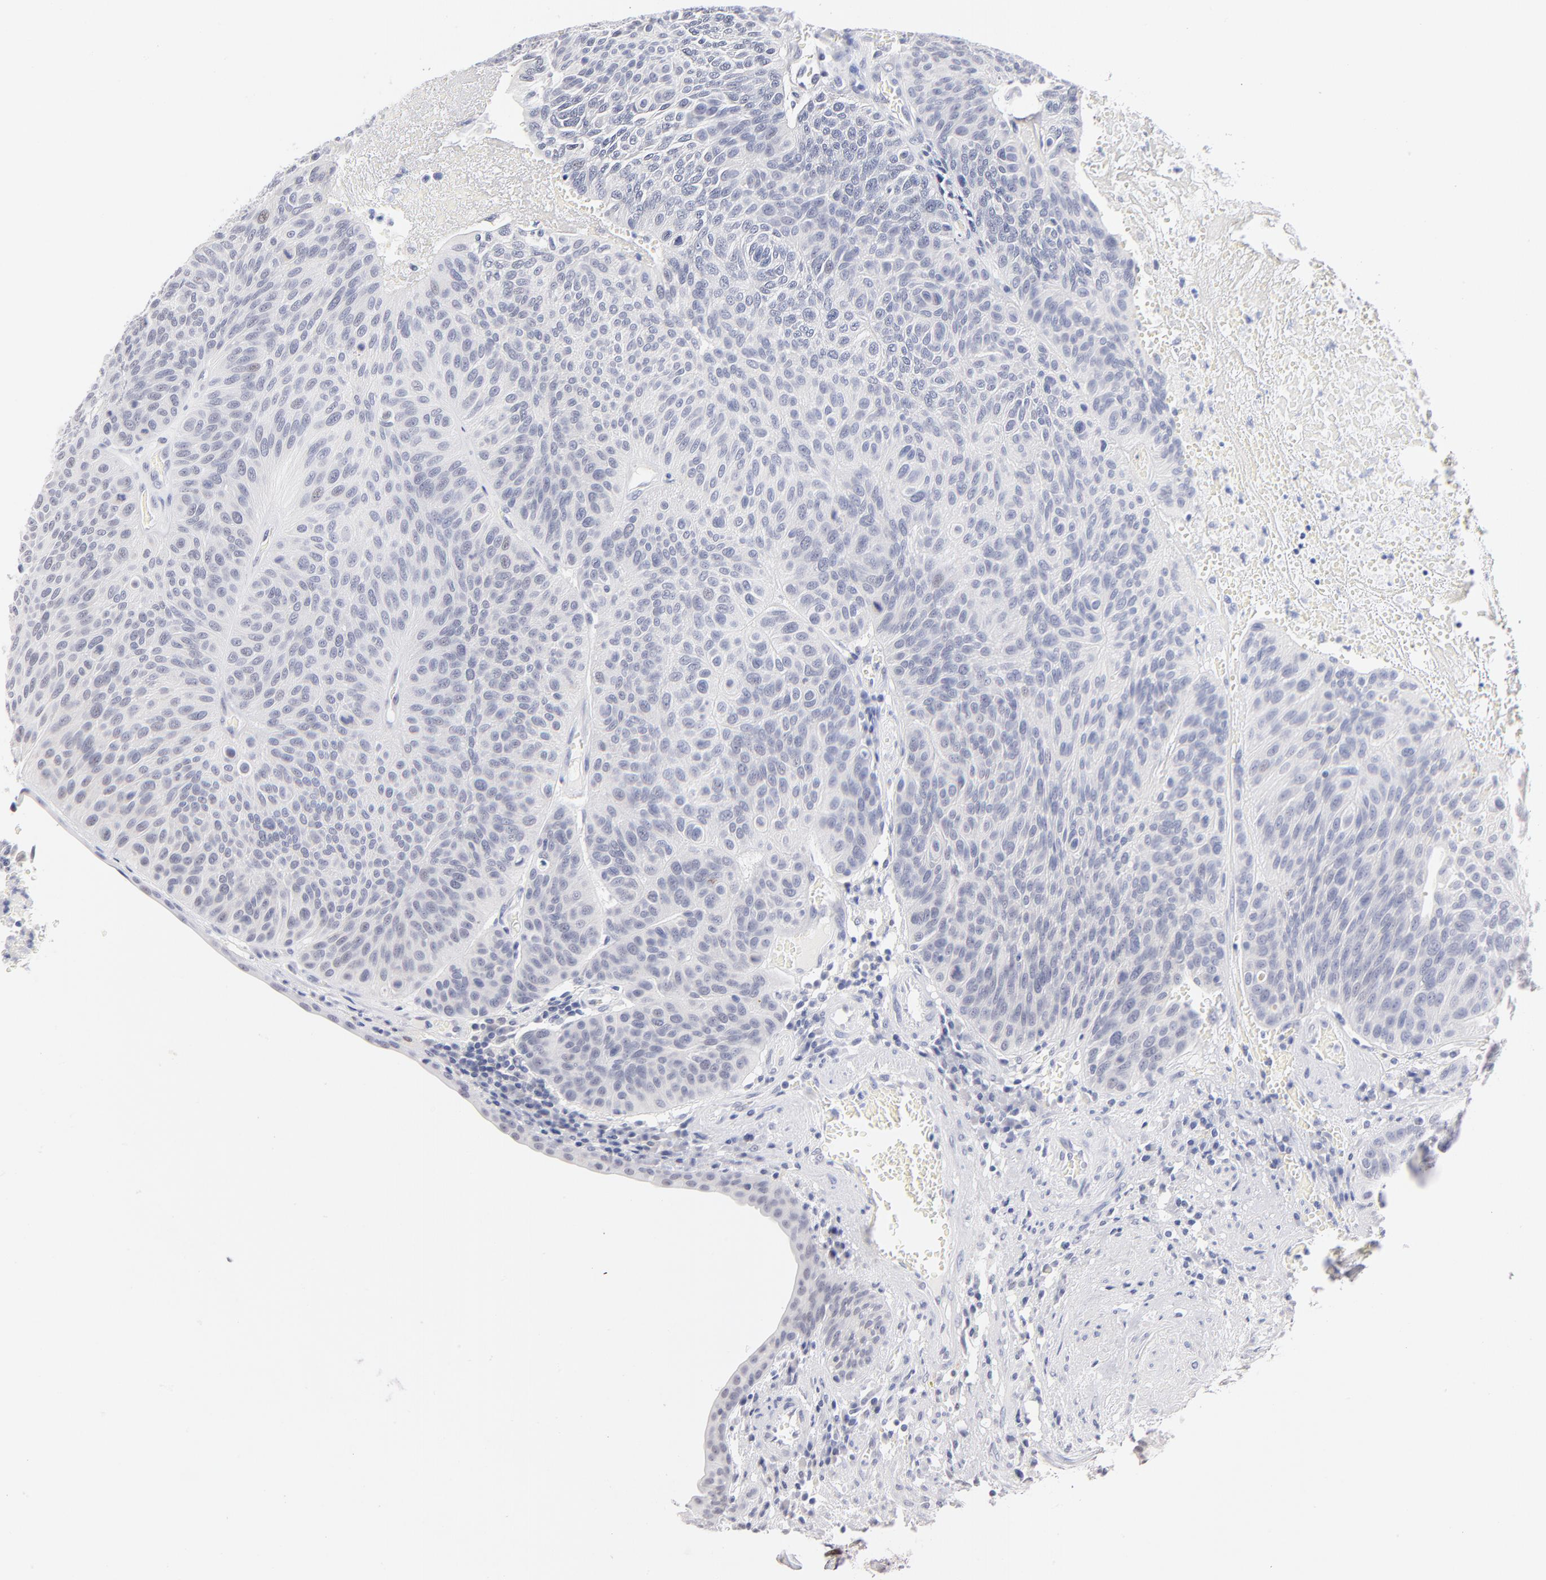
{"staining": {"intensity": "negative", "quantity": "none", "location": "none"}, "tissue": "urothelial cancer", "cell_type": "Tumor cells", "image_type": "cancer", "snomed": [{"axis": "morphology", "description": "Urothelial carcinoma, High grade"}, {"axis": "topography", "description": "Urinary bladder"}], "caption": "An IHC photomicrograph of urothelial cancer is shown. There is no staining in tumor cells of urothelial cancer.", "gene": "KHNYN", "patient": {"sex": "male", "age": 66}}